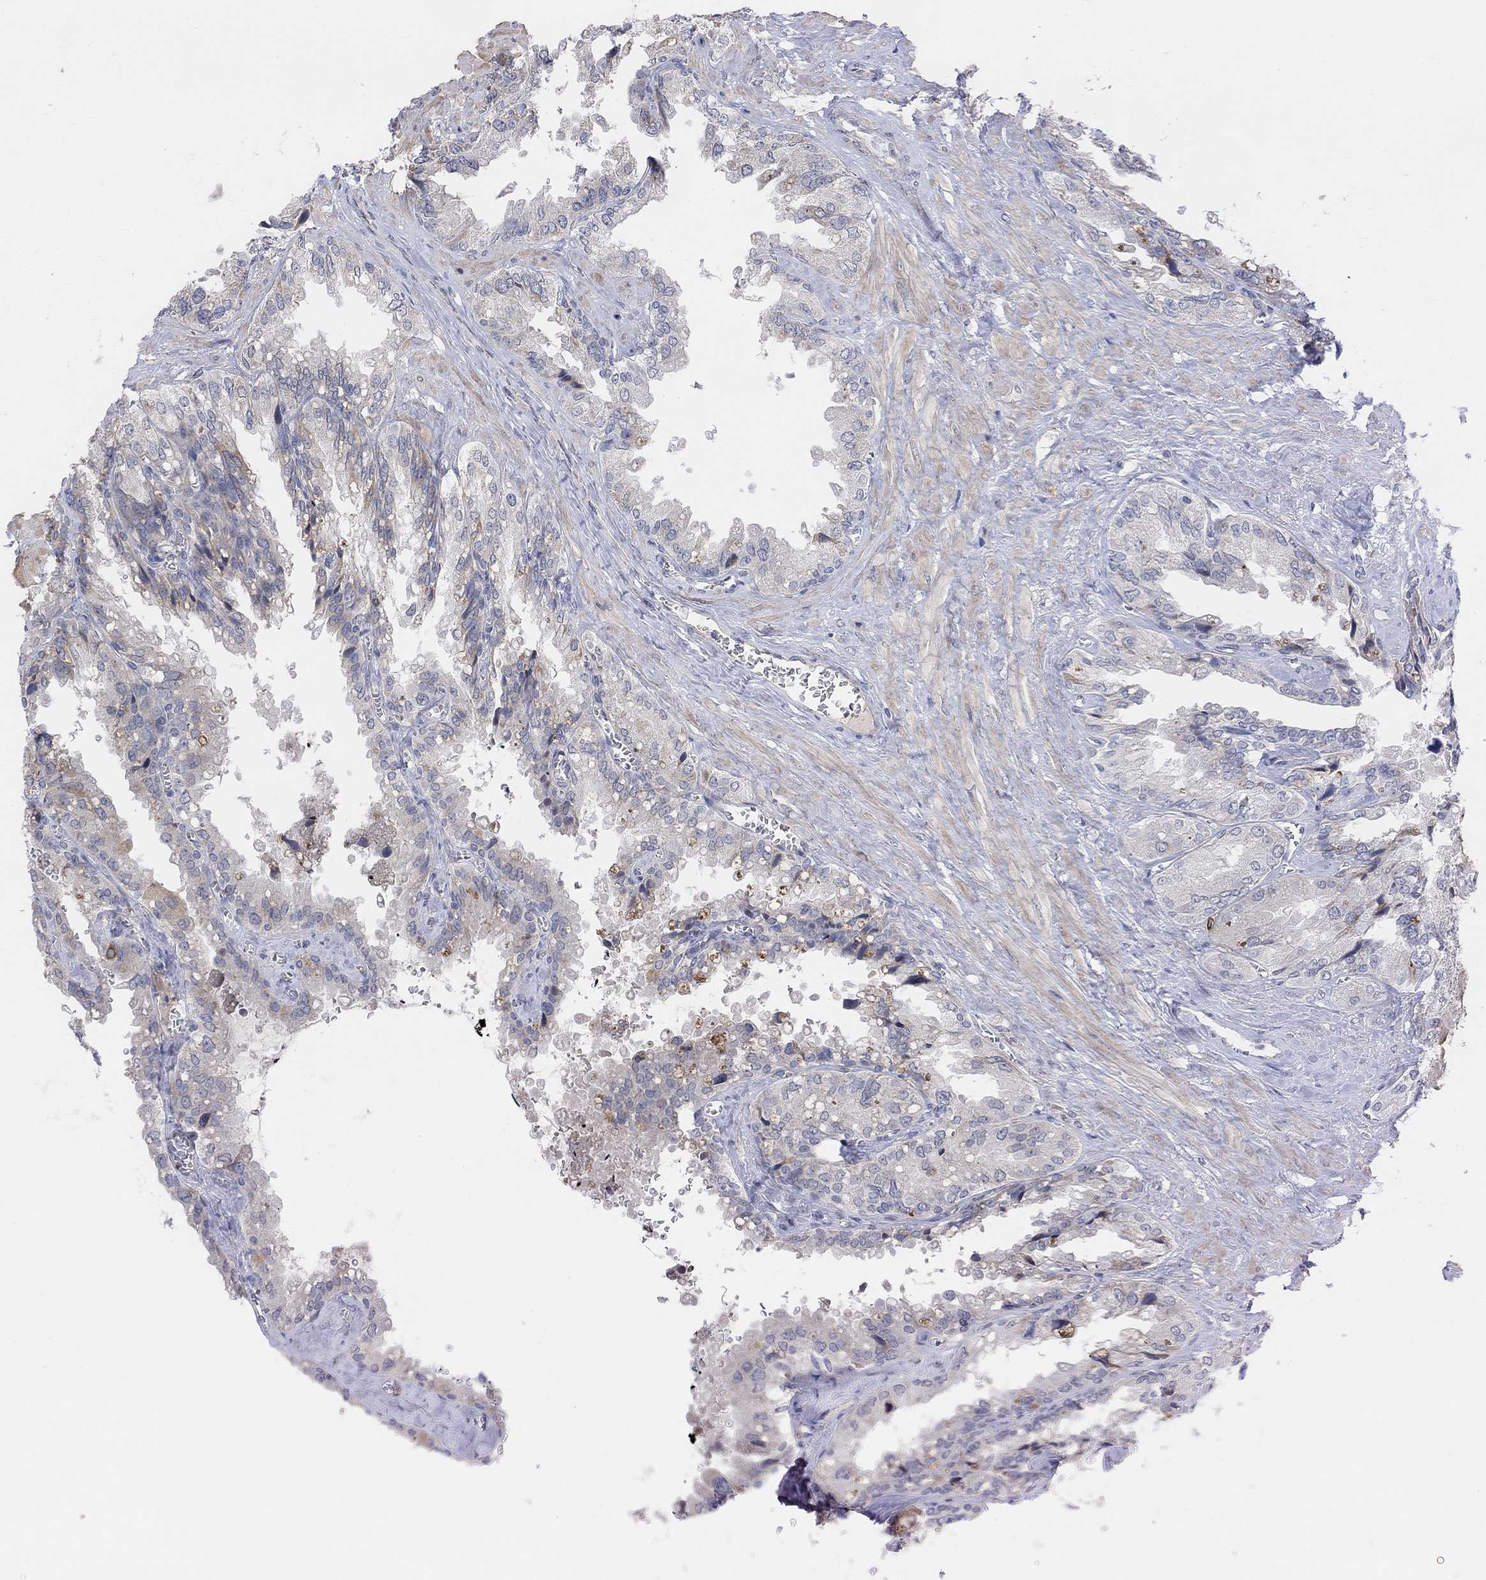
{"staining": {"intensity": "negative", "quantity": "none", "location": "none"}, "tissue": "seminal vesicle", "cell_type": "Glandular cells", "image_type": "normal", "snomed": [{"axis": "morphology", "description": "Normal tissue, NOS"}, {"axis": "topography", "description": "Seminal veicle"}], "caption": "This is an immunohistochemistry histopathology image of unremarkable human seminal vesicle. There is no staining in glandular cells.", "gene": "HCRTR1", "patient": {"sex": "male", "age": 67}}